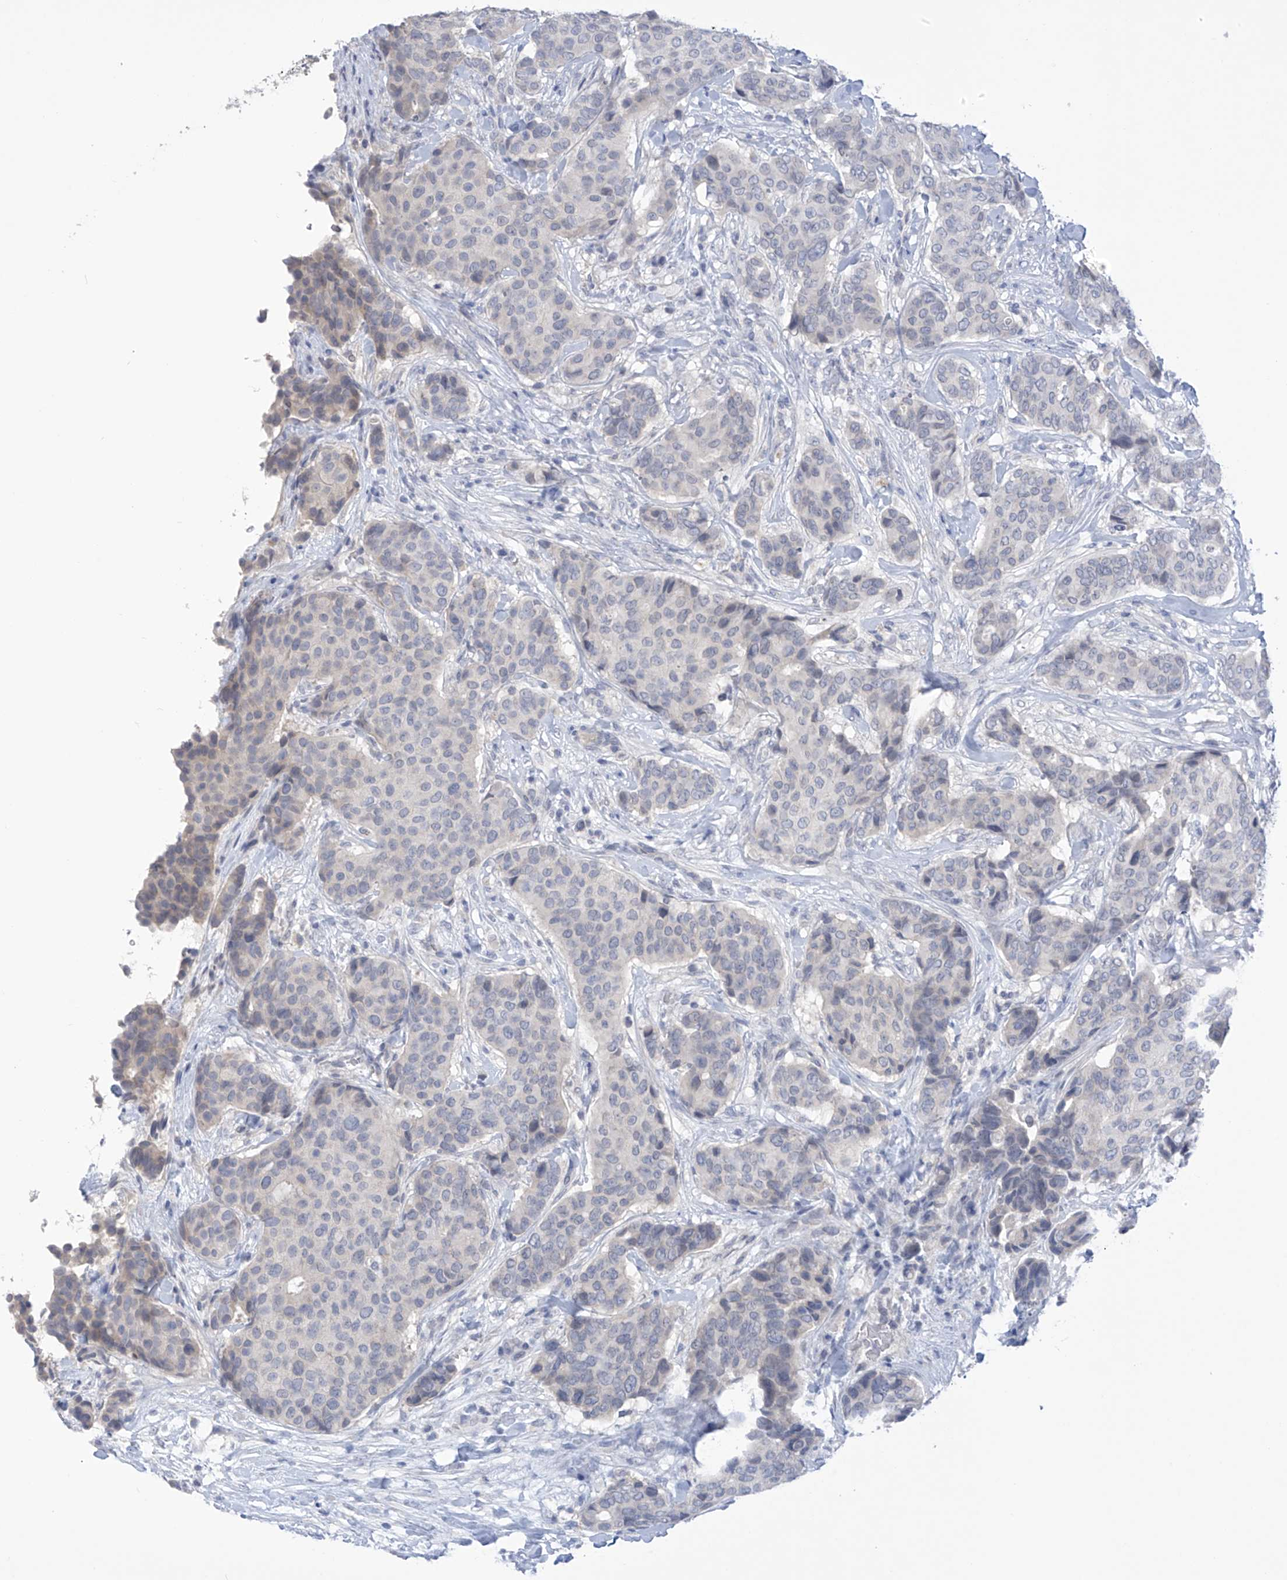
{"staining": {"intensity": "negative", "quantity": "none", "location": "none"}, "tissue": "breast cancer", "cell_type": "Tumor cells", "image_type": "cancer", "snomed": [{"axis": "morphology", "description": "Duct carcinoma"}, {"axis": "topography", "description": "Breast"}], "caption": "Immunohistochemistry (IHC) histopathology image of neoplastic tissue: breast cancer (invasive ductal carcinoma) stained with DAB (3,3'-diaminobenzidine) displays no significant protein positivity in tumor cells. (DAB (3,3'-diaminobenzidine) IHC with hematoxylin counter stain).", "gene": "IBA57", "patient": {"sex": "female", "age": 75}}